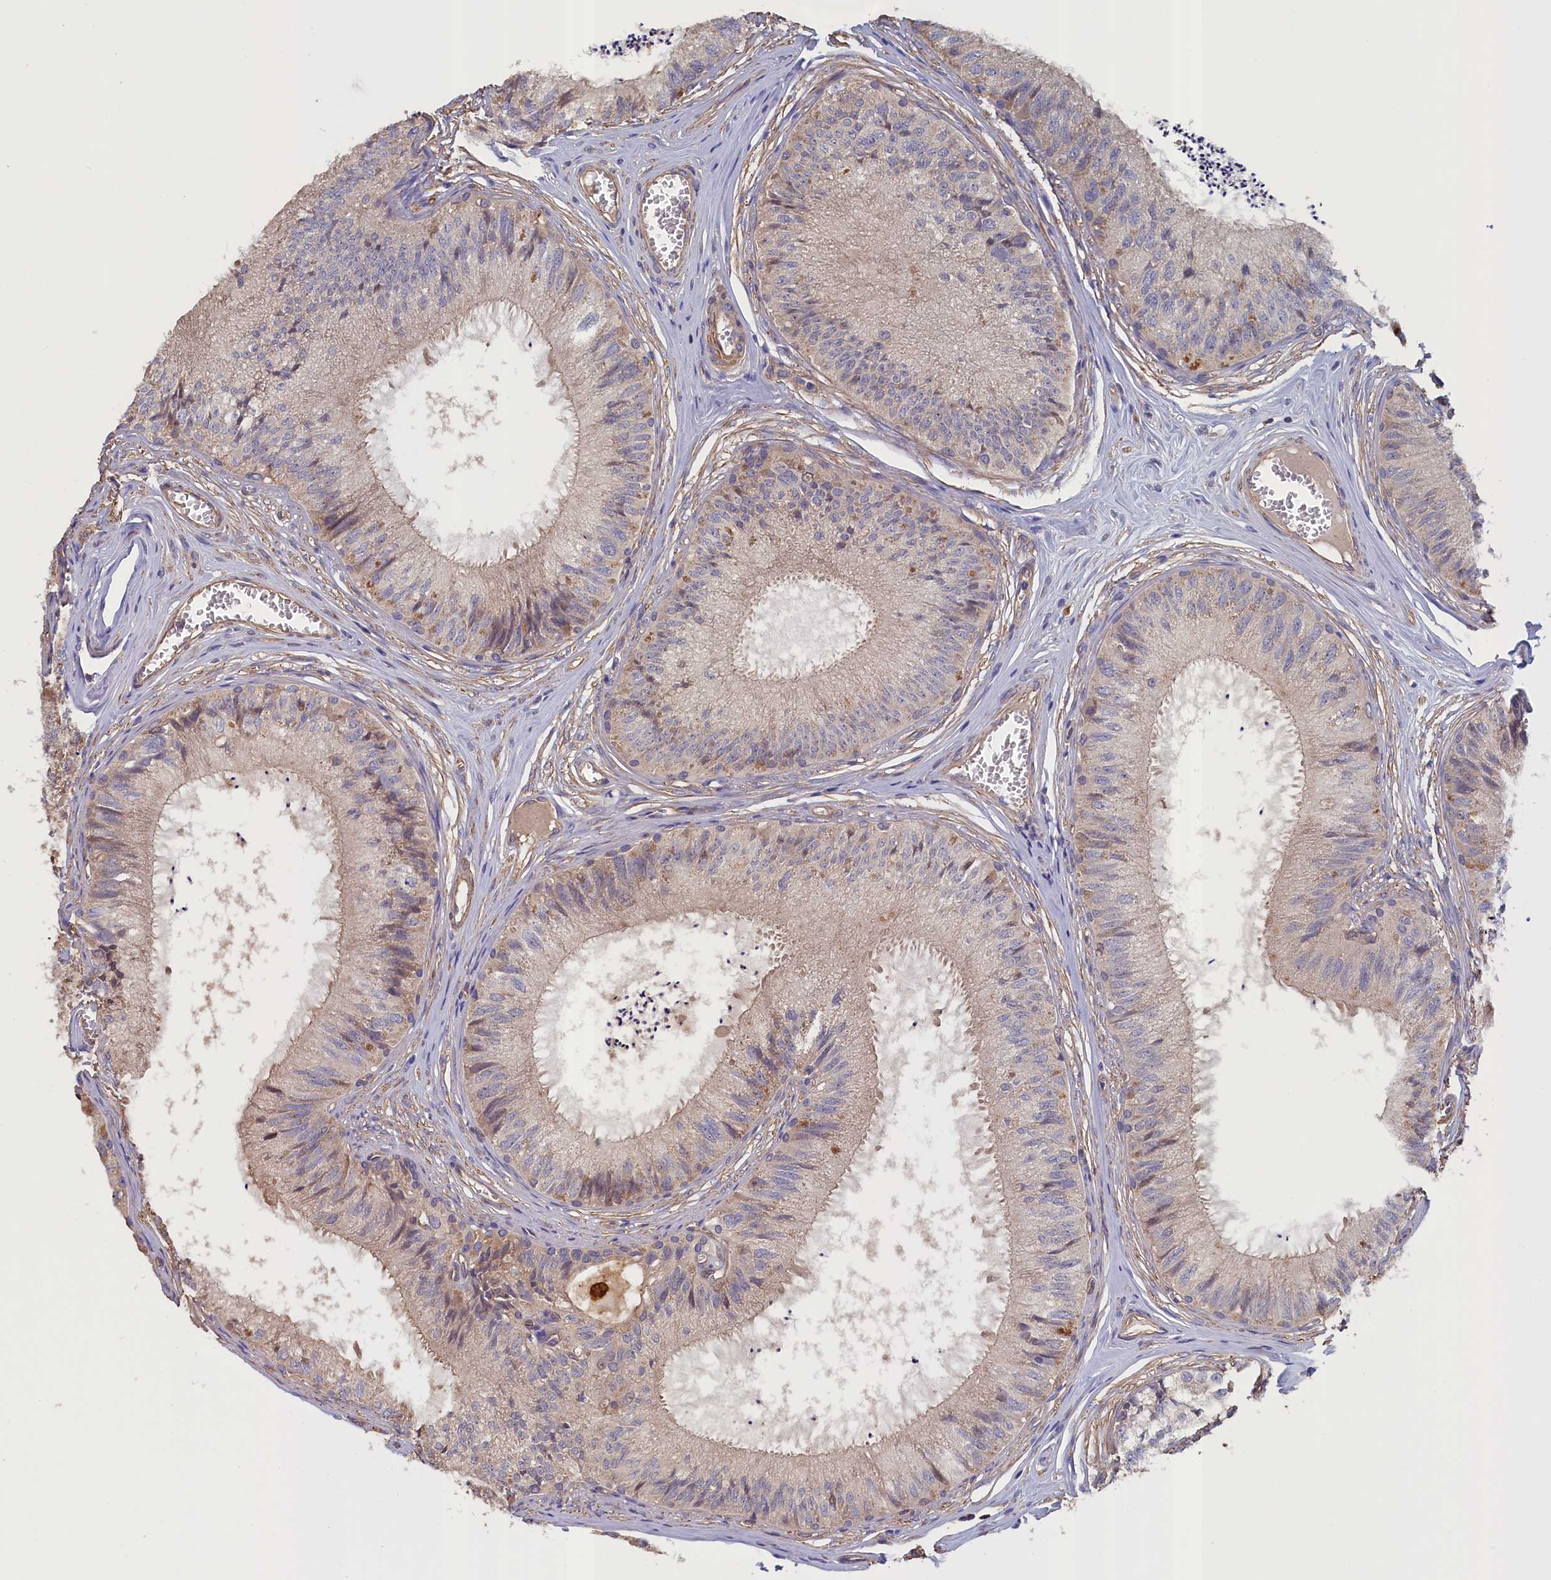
{"staining": {"intensity": "moderate", "quantity": "<25%", "location": "cytoplasmic/membranous"}, "tissue": "epididymis", "cell_type": "Glandular cells", "image_type": "normal", "snomed": [{"axis": "morphology", "description": "Normal tissue, NOS"}, {"axis": "topography", "description": "Epididymis"}], "caption": "Protein staining of unremarkable epididymis shows moderate cytoplasmic/membranous positivity in approximately <25% of glandular cells.", "gene": "ANKRD2", "patient": {"sex": "male", "age": 79}}